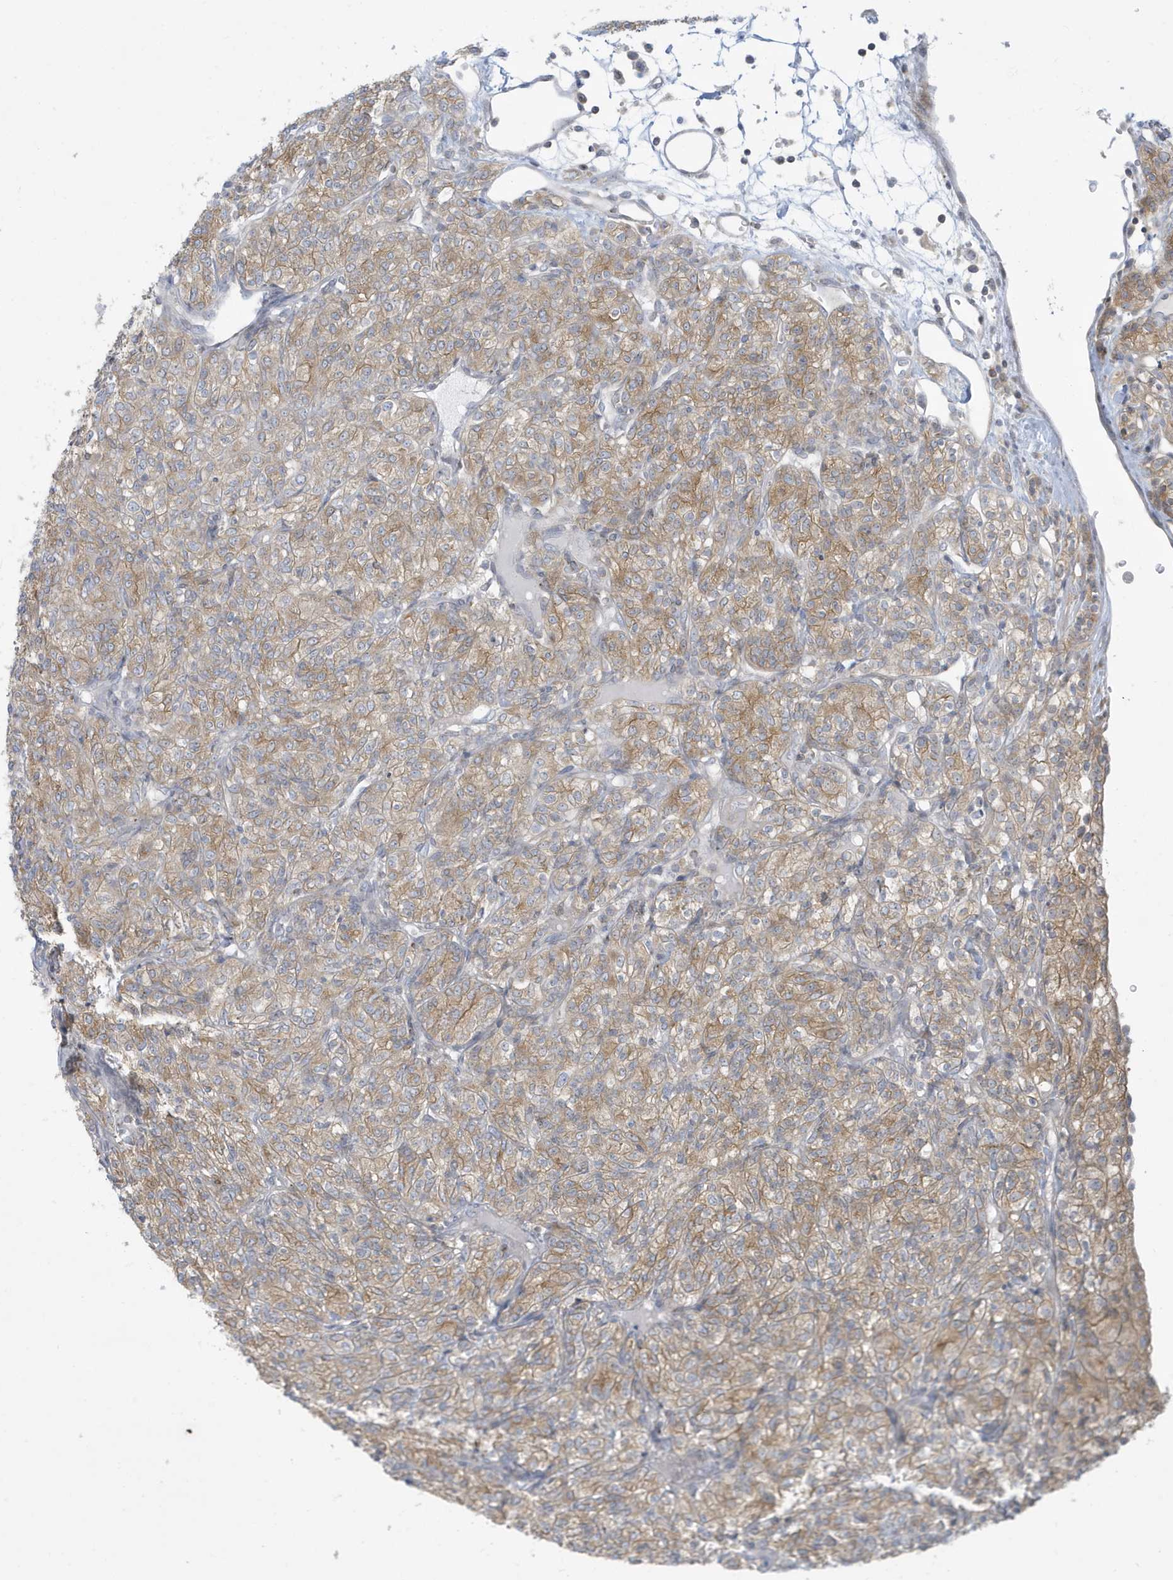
{"staining": {"intensity": "moderate", "quantity": ">75%", "location": "cytoplasmic/membranous"}, "tissue": "renal cancer", "cell_type": "Tumor cells", "image_type": "cancer", "snomed": [{"axis": "morphology", "description": "Adenocarcinoma, NOS"}, {"axis": "topography", "description": "Kidney"}], "caption": "The micrograph exhibits staining of adenocarcinoma (renal), revealing moderate cytoplasmic/membranous protein positivity (brown color) within tumor cells. Using DAB (3,3'-diaminobenzidine) (brown) and hematoxylin (blue) stains, captured at high magnification using brightfield microscopy.", "gene": "SLAMF9", "patient": {"sex": "male", "age": 77}}